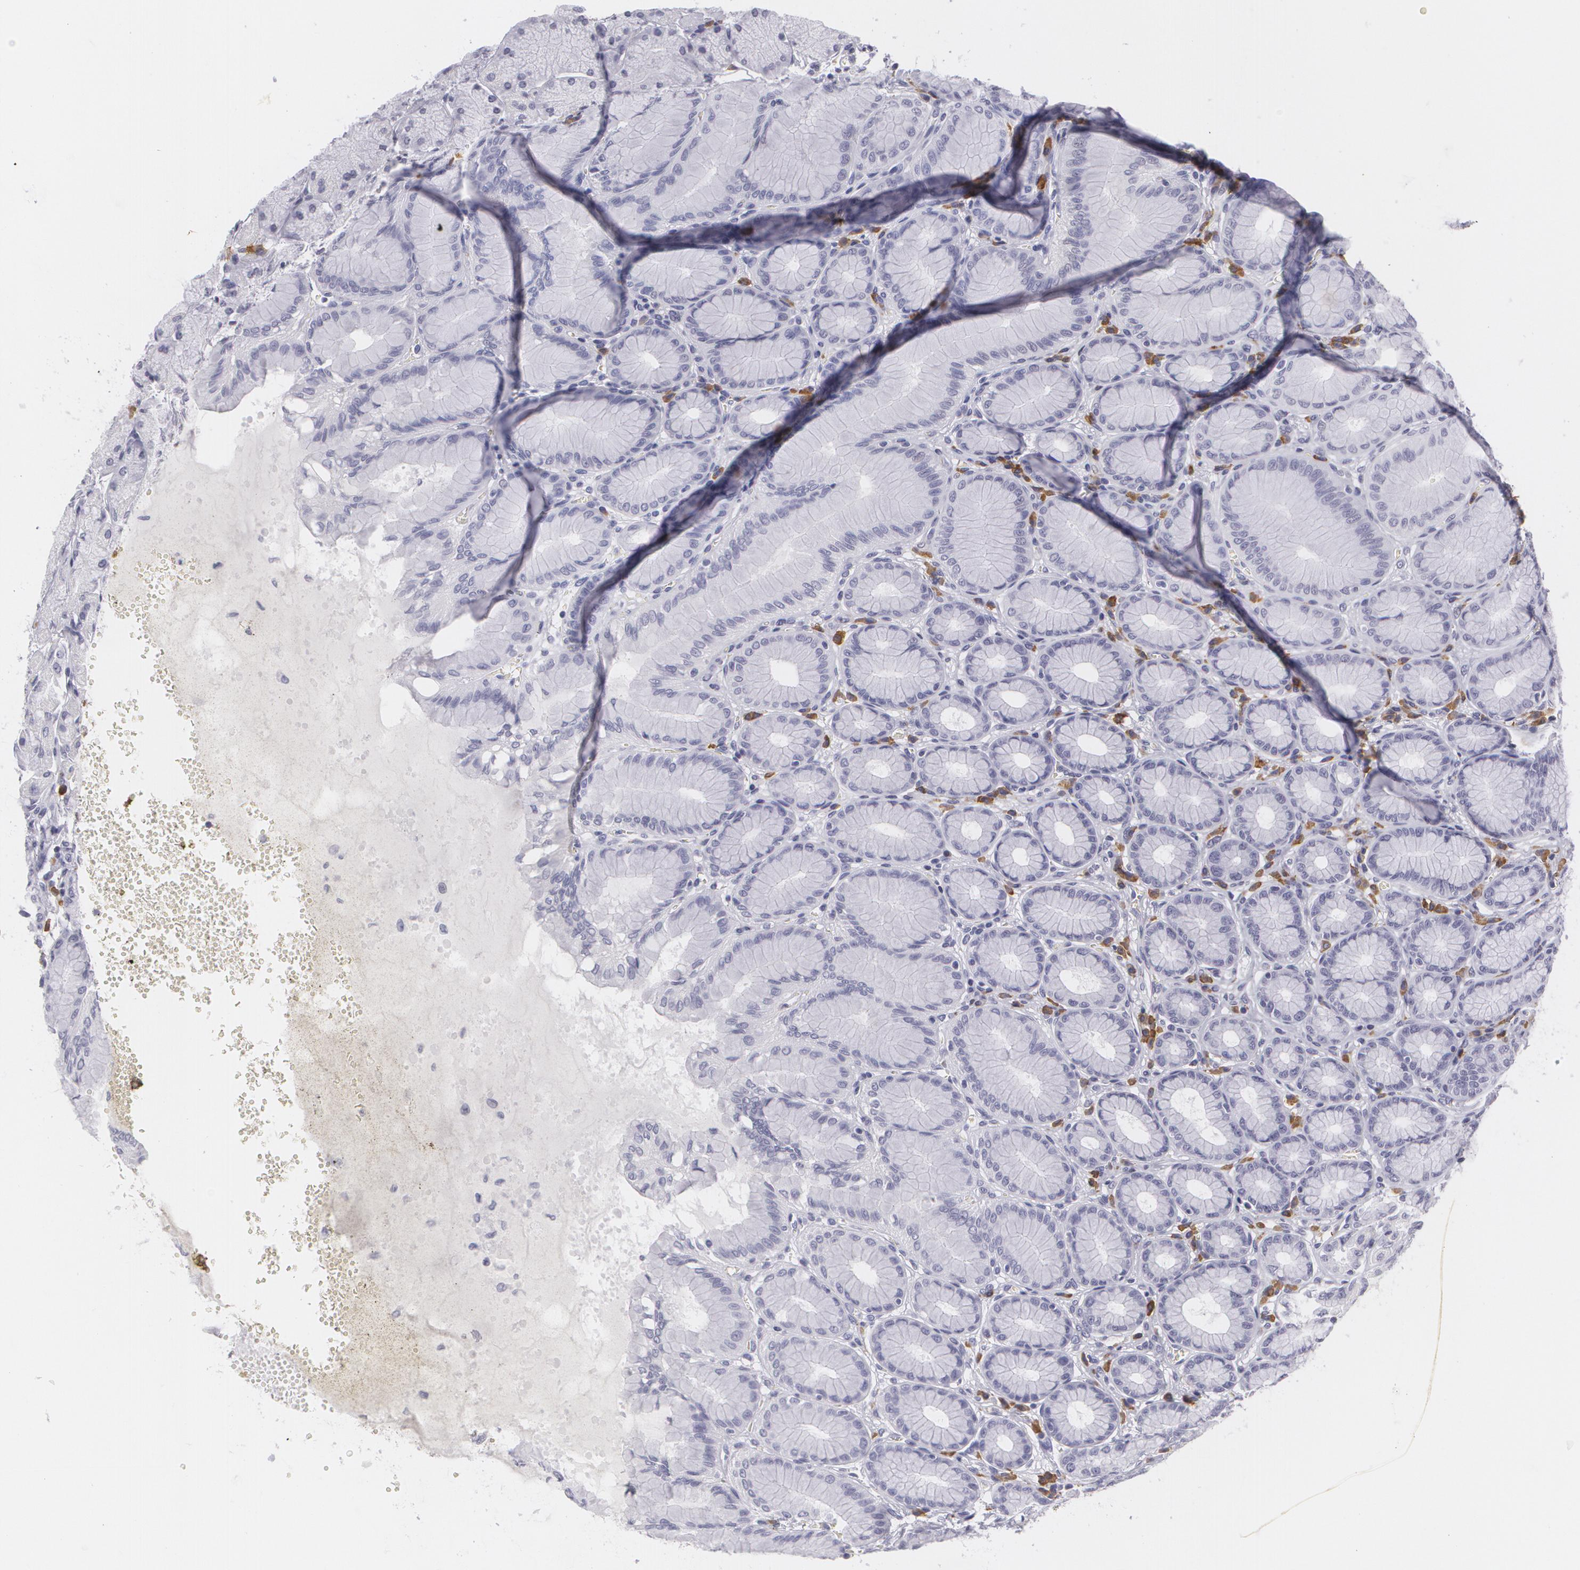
{"staining": {"intensity": "negative", "quantity": "none", "location": "none"}, "tissue": "stomach", "cell_type": "Glandular cells", "image_type": "normal", "snomed": [{"axis": "morphology", "description": "Normal tissue, NOS"}, {"axis": "topography", "description": "Stomach"}, {"axis": "topography", "description": "Stomach, lower"}], "caption": "The photomicrograph demonstrates no staining of glandular cells in unremarkable stomach.", "gene": "MAP2", "patient": {"sex": "male", "age": 76}}